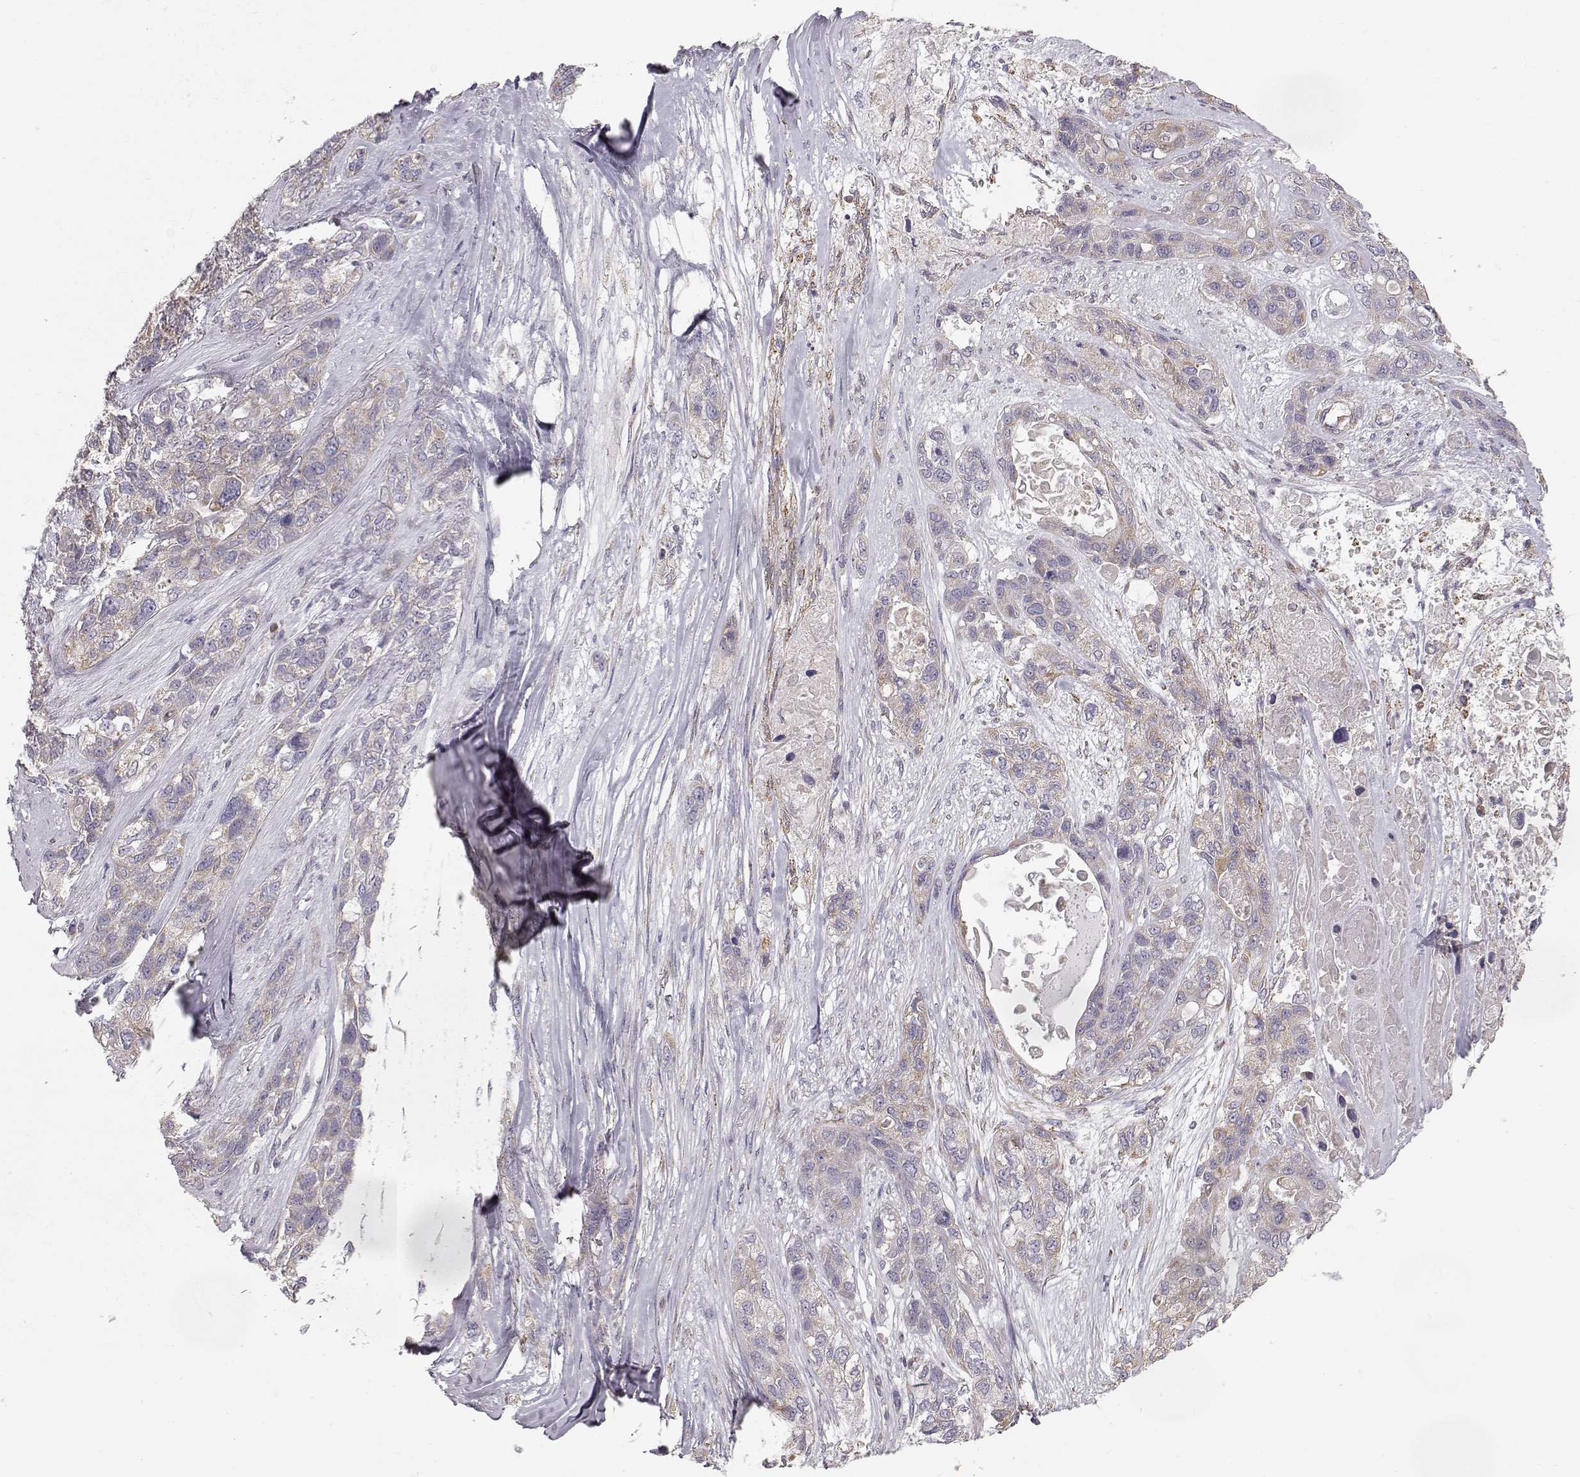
{"staining": {"intensity": "weak", "quantity": ">75%", "location": "cytoplasmic/membranous"}, "tissue": "lung cancer", "cell_type": "Tumor cells", "image_type": "cancer", "snomed": [{"axis": "morphology", "description": "Squamous cell carcinoma, NOS"}, {"axis": "topography", "description": "Lung"}], "caption": "Immunohistochemical staining of human lung cancer displays low levels of weak cytoplasmic/membranous staining in approximately >75% of tumor cells.", "gene": "GRAP2", "patient": {"sex": "female", "age": 70}}